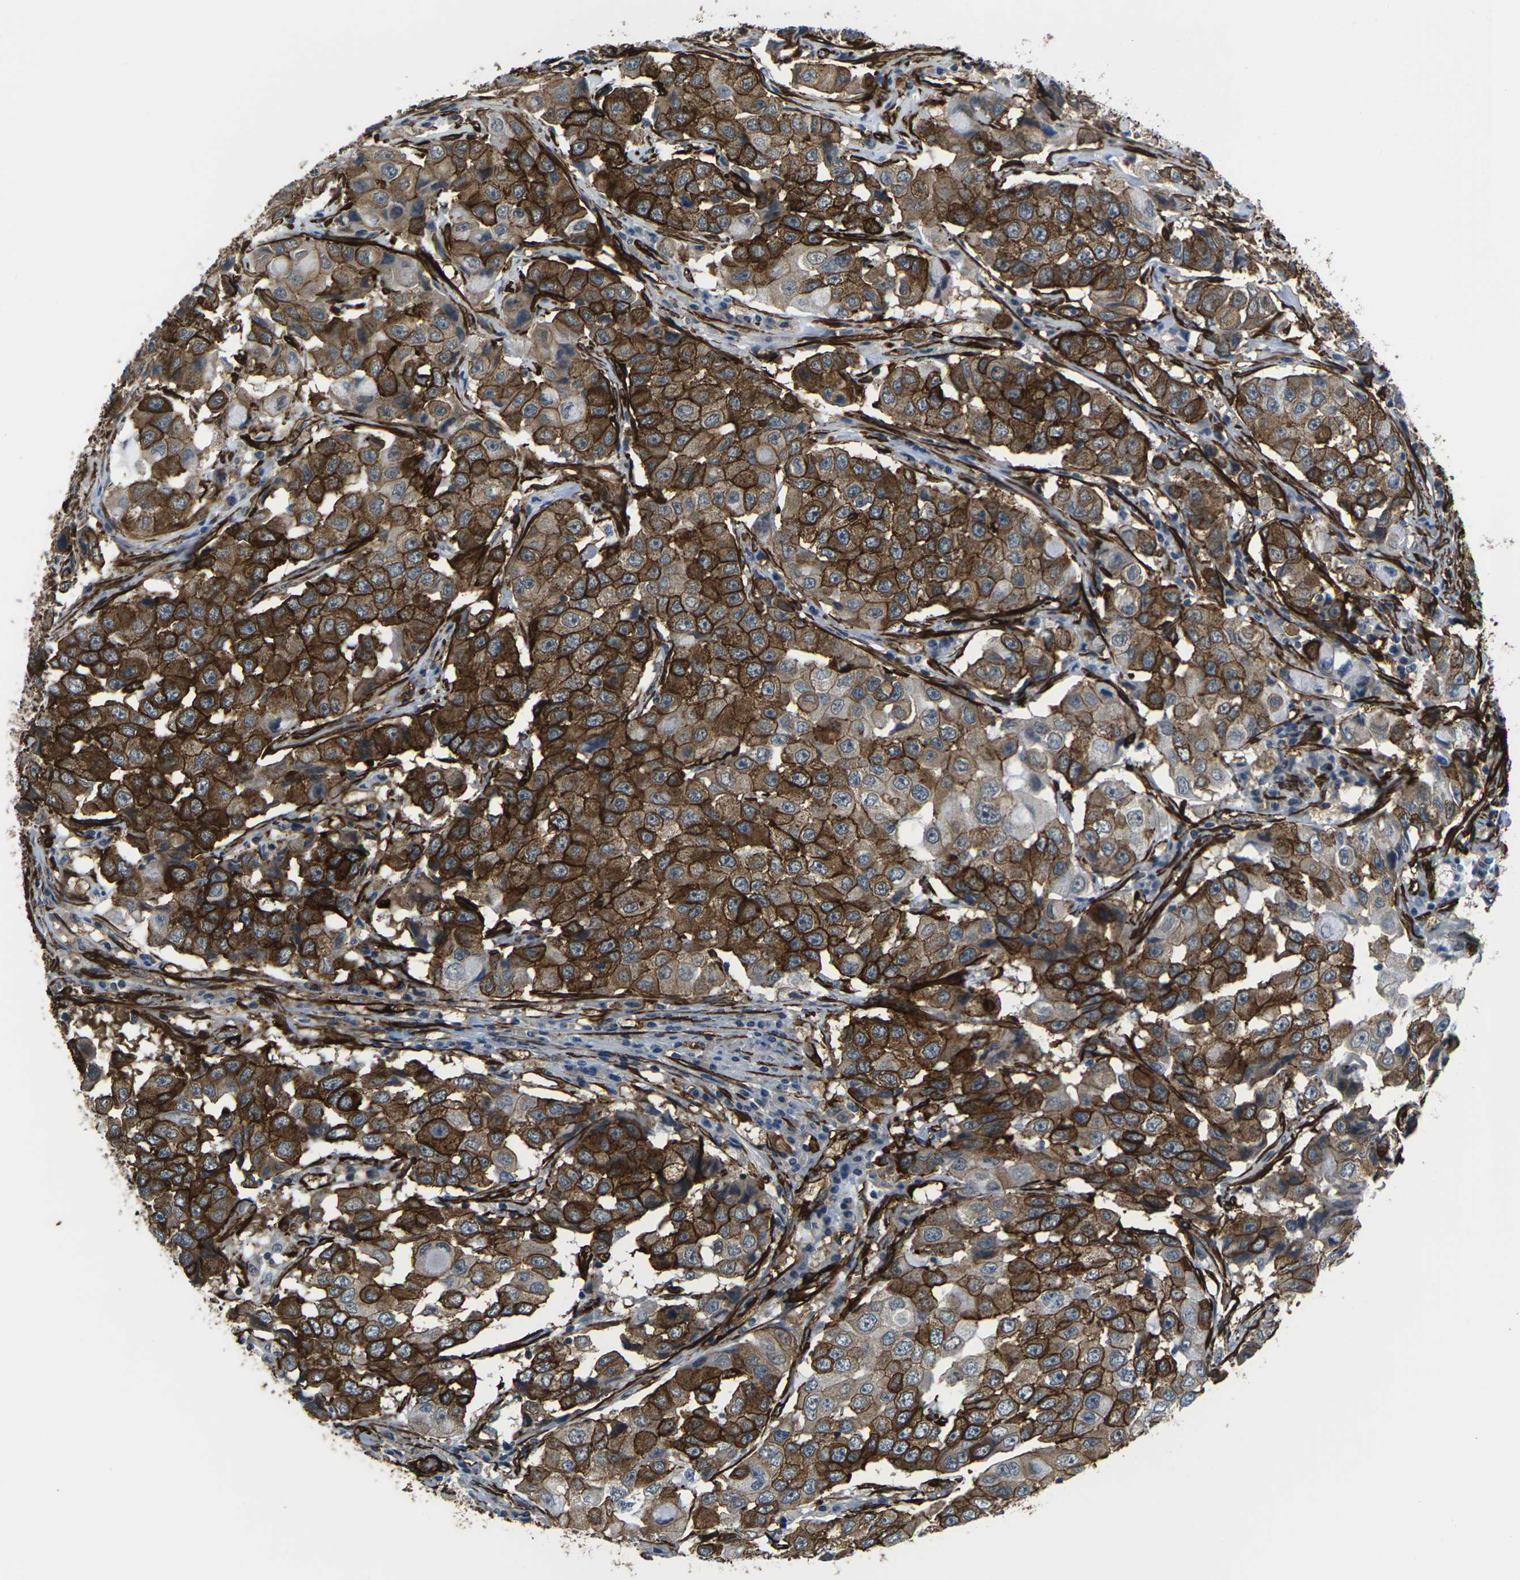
{"staining": {"intensity": "strong", "quantity": ">75%", "location": "cytoplasmic/membranous"}, "tissue": "breast cancer", "cell_type": "Tumor cells", "image_type": "cancer", "snomed": [{"axis": "morphology", "description": "Duct carcinoma"}, {"axis": "topography", "description": "Breast"}], "caption": "High-power microscopy captured an immunohistochemistry histopathology image of breast intraductal carcinoma, revealing strong cytoplasmic/membranous staining in approximately >75% of tumor cells.", "gene": "GRAMD1C", "patient": {"sex": "female", "age": 27}}